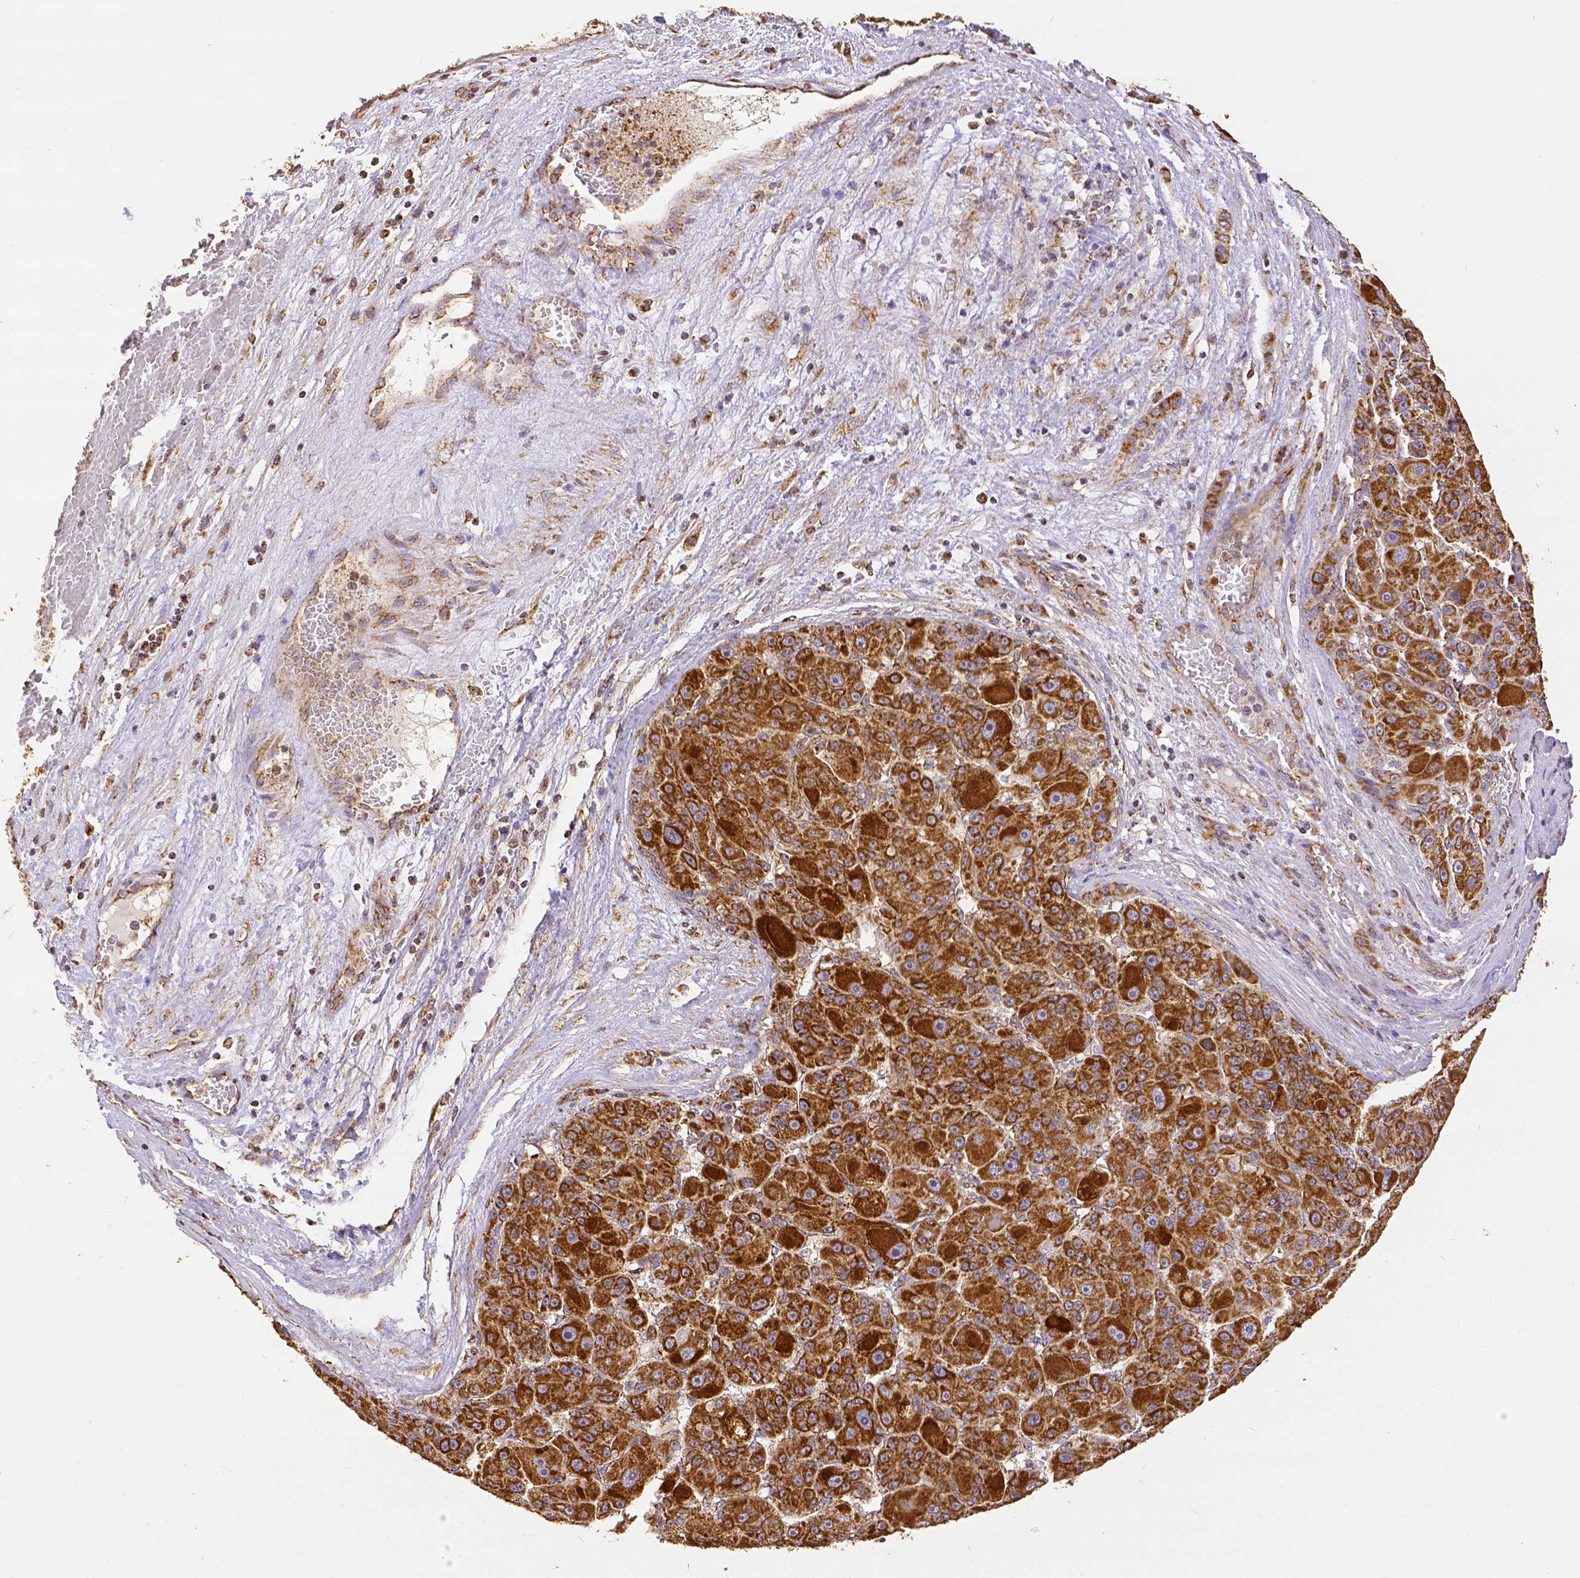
{"staining": {"intensity": "strong", "quantity": ">75%", "location": "cytoplasmic/membranous"}, "tissue": "liver cancer", "cell_type": "Tumor cells", "image_type": "cancer", "snomed": [{"axis": "morphology", "description": "Carcinoma, Hepatocellular, NOS"}, {"axis": "topography", "description": "Liver"}], "caption": "A high amount of strong cytoplasmic/membranous expression is identified in about >75% of tumor cells in hepatocellular carcinoma (liver) tissue. (DAB (3,3'-diaminobenzidine) IHC, brown staining for protein, blue staining for nuclei).", "gene": "SDHB", "patient": {"sex": "male", "age": 76}}